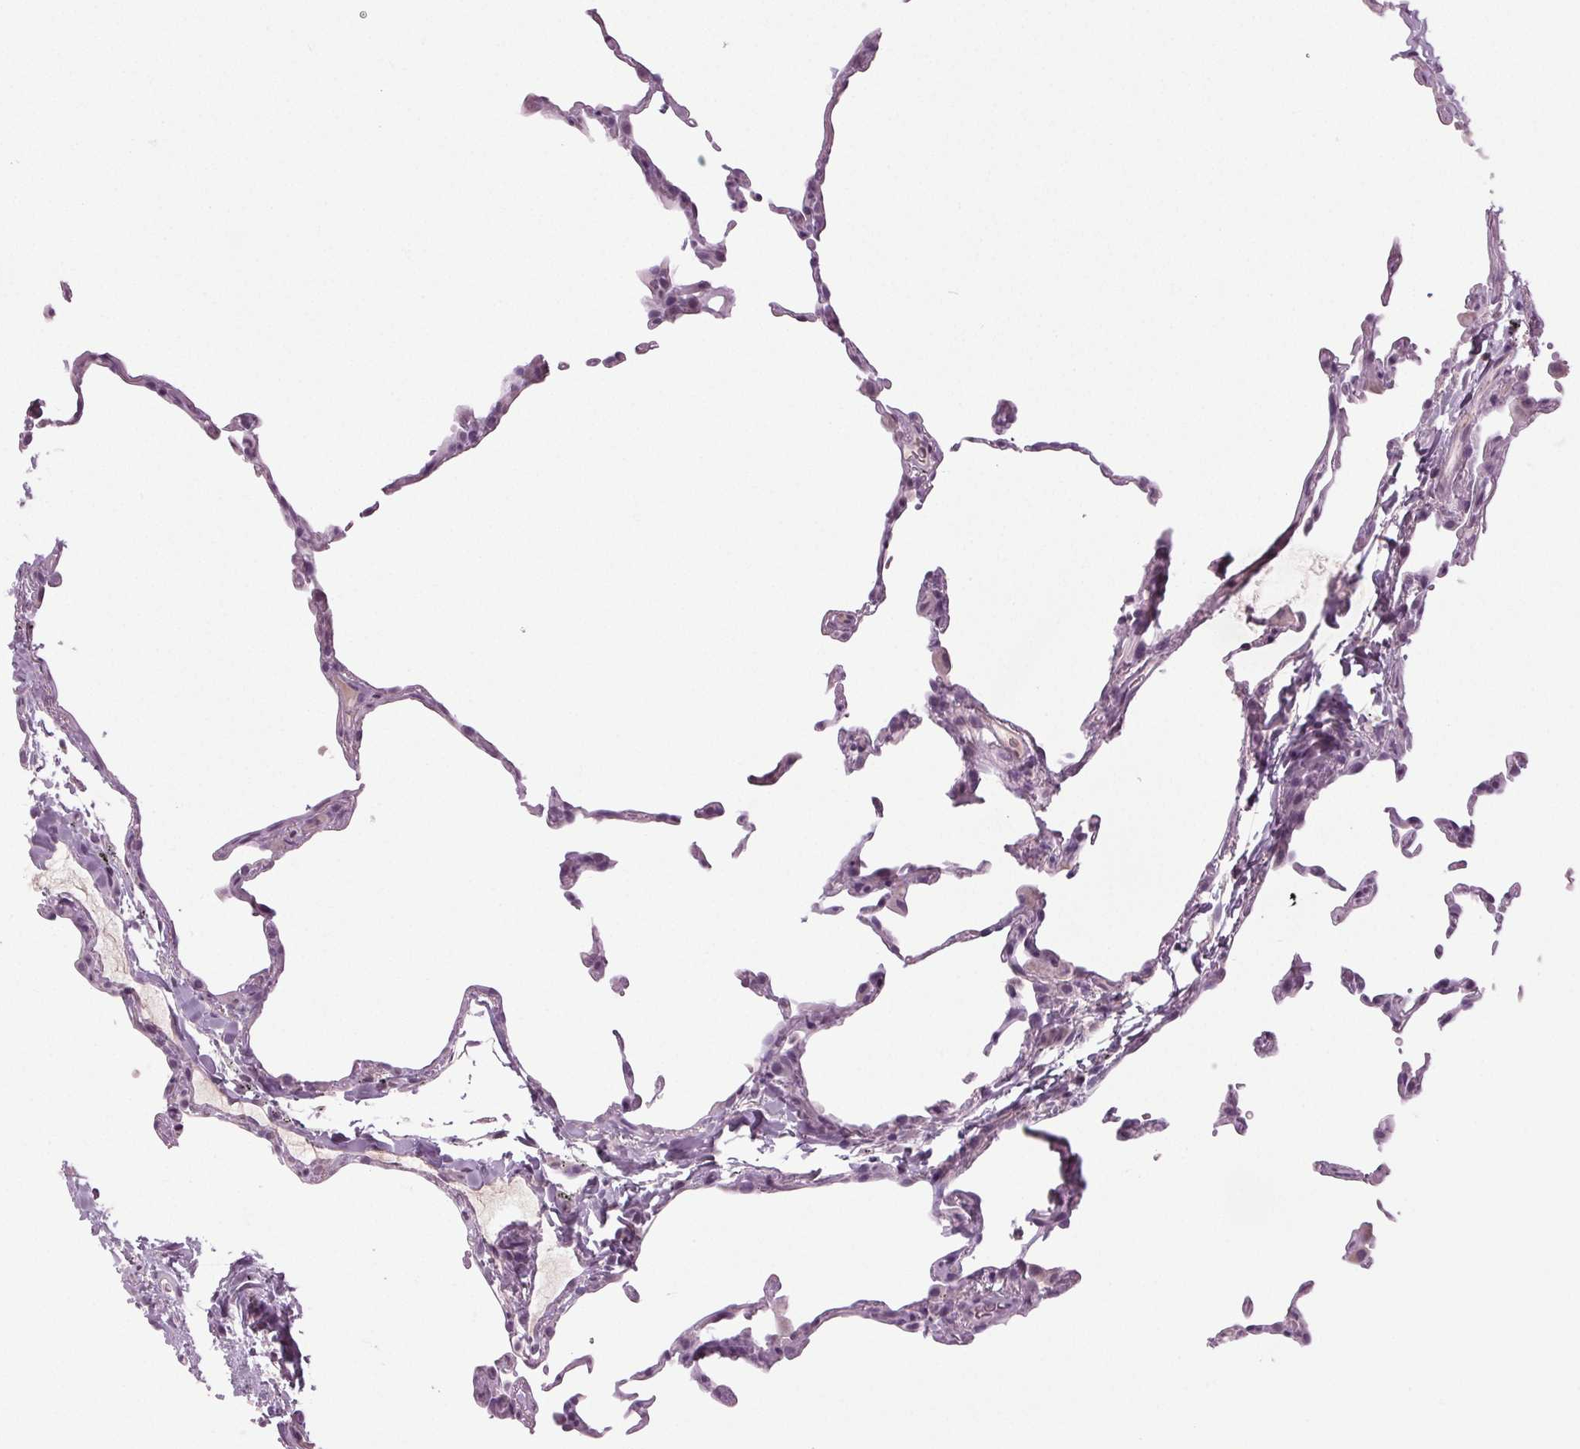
{"staining": {"intensity": "negative", "quantity": "none", "location": "none"}, "tissue": "lung", "cell_type": "Alveolar cells", "image_type": "normal", "snomed": [{"axis": "morphology", "description": "Normal tissue, NOS"}, {"axis": "topography", "description": "Lung"}], "caption": "Immunohistochemistry image of normal lung stained for a protein (brown), which demonstrates no staining in alveolar cells.", "gene": "DNAH12", "patient": {"sex": "female", "age": 57}}